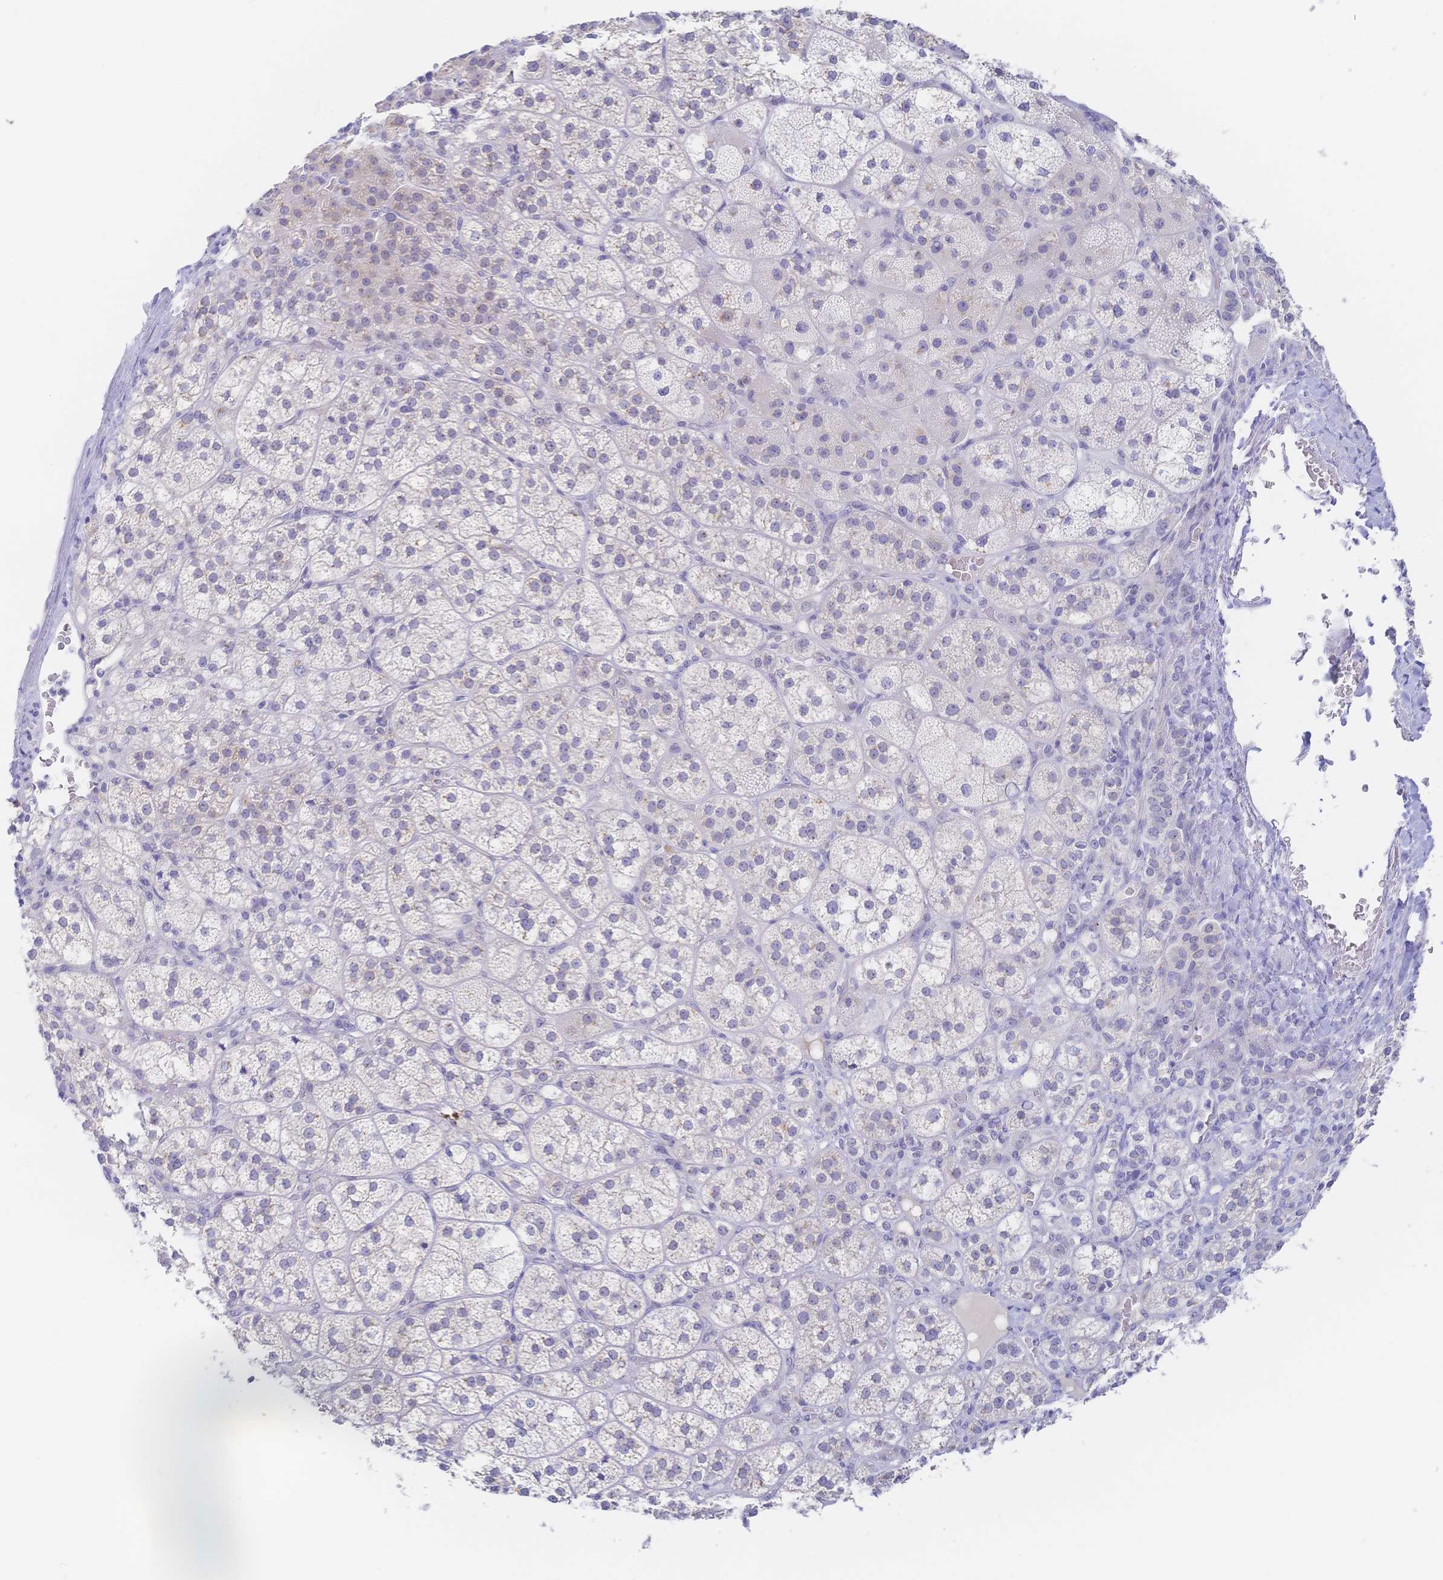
{"staining": {"intensity": "weak", "quantity": "<25%", "location": "cytoplasmic/membranous"}, "tissue": "adrenal gland", "cell_type": "Glandular cells", "image_type": "normal", "snomed": [{"axis": "morphology", "description": "Normal tissue, NOS"}, {"axis": "topography", "description": "Adrenal gland"}], "caption": "Adrenal gland was stained to show a protein in brown. There is no significant staining in glandular cells. The staining is performed using DAB (3,3'-diaminobenzidine) brown chromogen with nuclei counter-stained in using hematoxylin.", "gene": "SIAH3", "patient": {"sex": "female", "age": 60}}